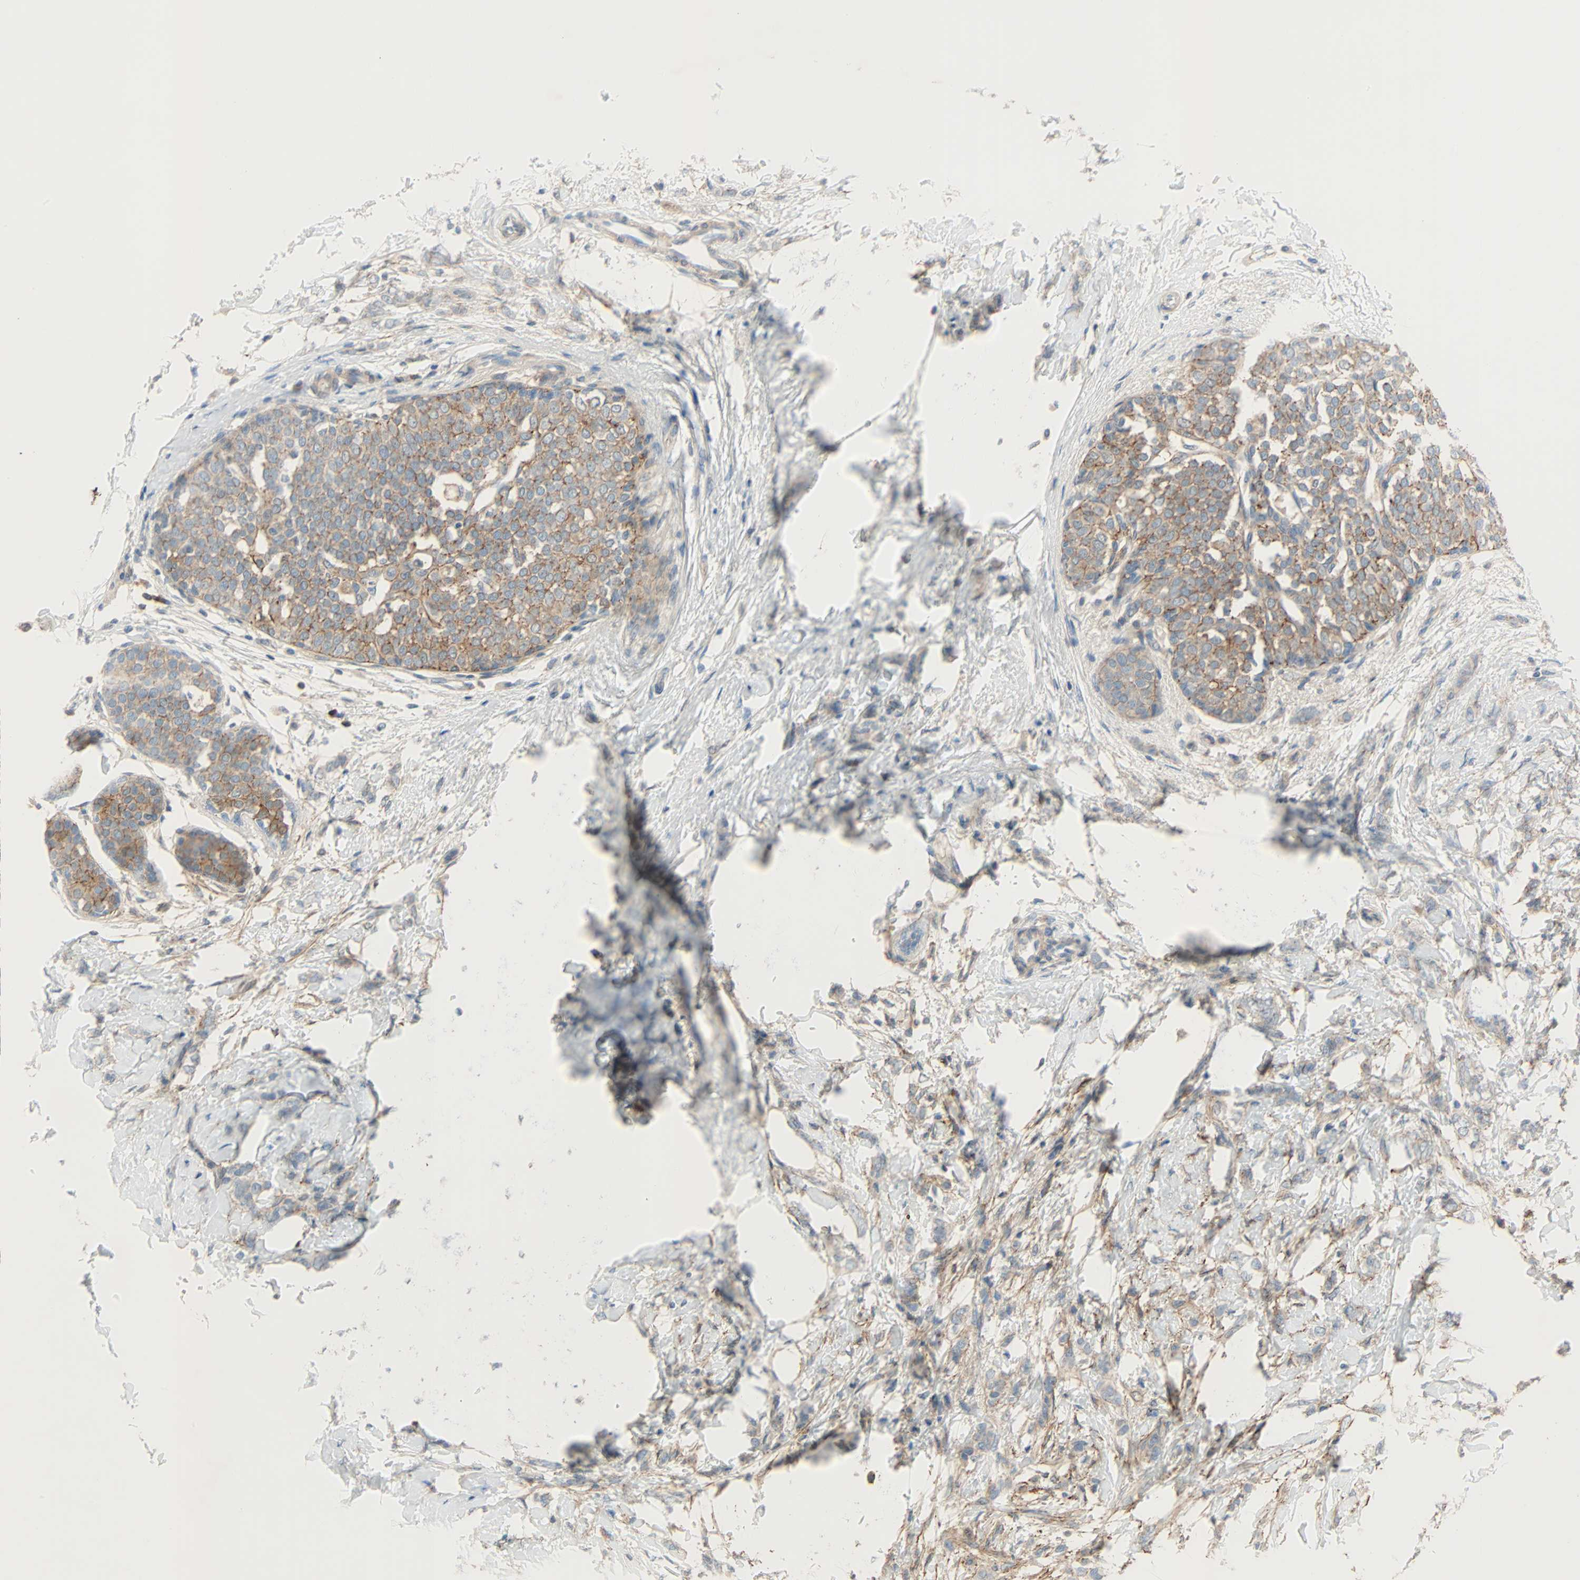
{"staining": {"intensity": "moderate", "quantity": "25%-75%", "location": "cytoplasmic/membranous"}, "tissue": "breast cancer", "cell_type": "Tumor cells", "image_type": "cancer", "snomed": [{"axis": "morphology", "description": "Lobular carcinoma, in situ"}, {"axis": "morphology", "description": "Lobular carcinoma"}, {"axis": "topography", "description": "Breast"}], "caption": "Immunohistochemical staining of human lobular carcinoma (breast) exhibits medium levels of moderate cytoplasmic/membranous positivity in about 25%-75% of tumor cells. Nuclei are stained in blue.", "gene": "TNFRSF12A", "patient": {"sex": "female", "age": 41}}